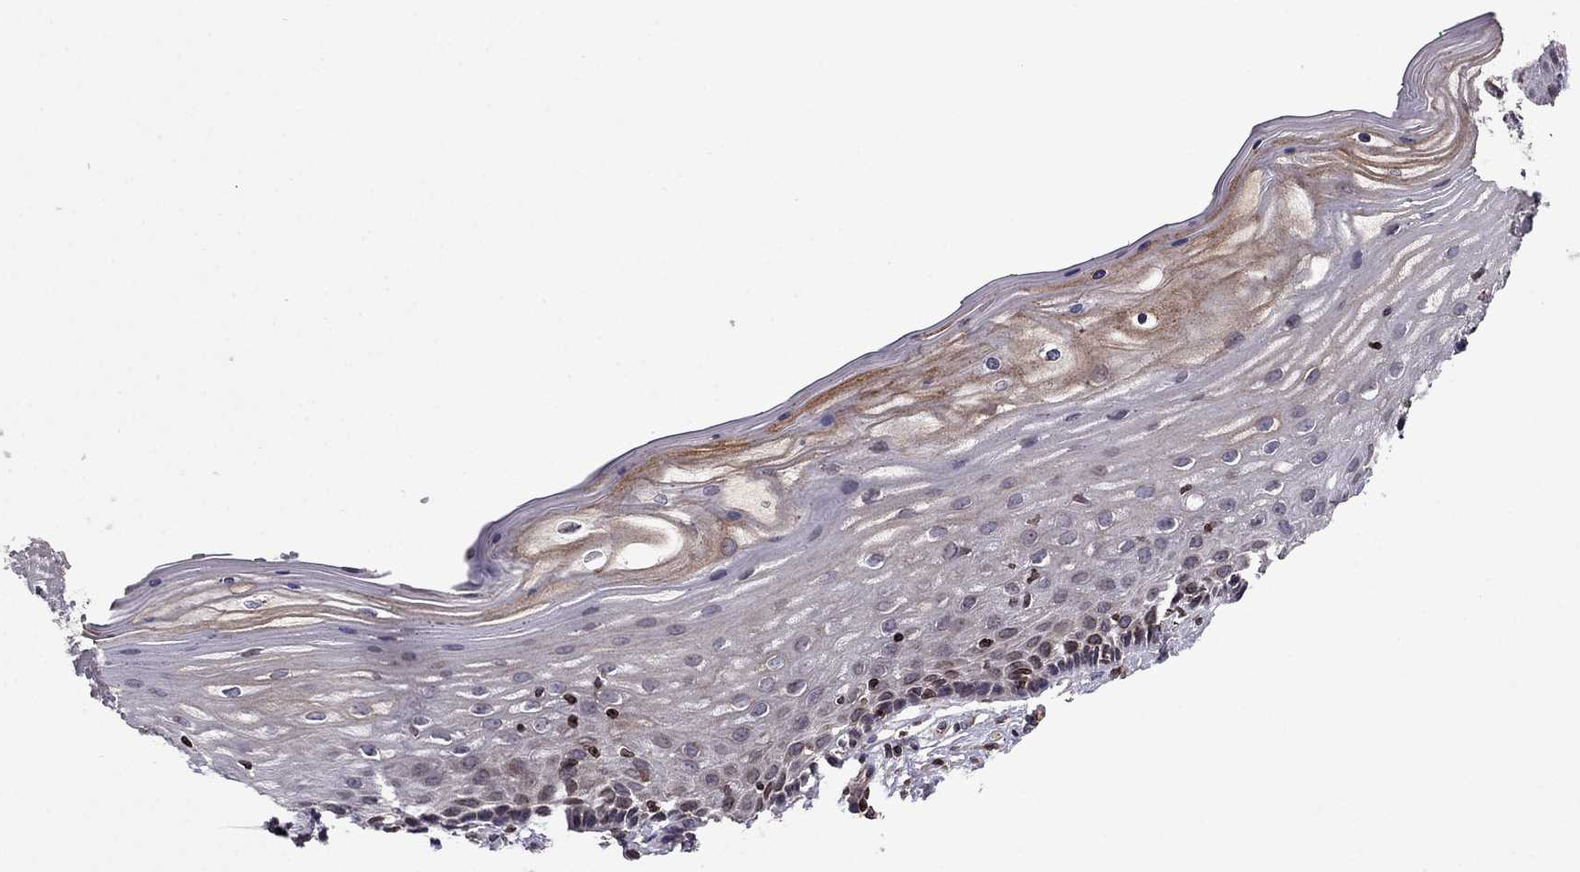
{"staining": {"intensity": "moderate", "quantity": "25%-75%", "location": "cytoplasmic/membranous"}, "tissue": "vagina", "cell_type": "Squamous epithelial cells", "image_type": "normal", "snomed": [{"axis": "morphology", "description": "Normal tissue, NOS"}, {"axis": "topography", "description": "Vagina"}], "caption": "Immunohistochemical staining of benign human vagina displays medium levels of moderate cytoplasmic/membranous positivity in about 25%-75% of squamous epithelial cells.", "gene": "CDC42BPA", "patient": {"sex": "female", "age": 45}}